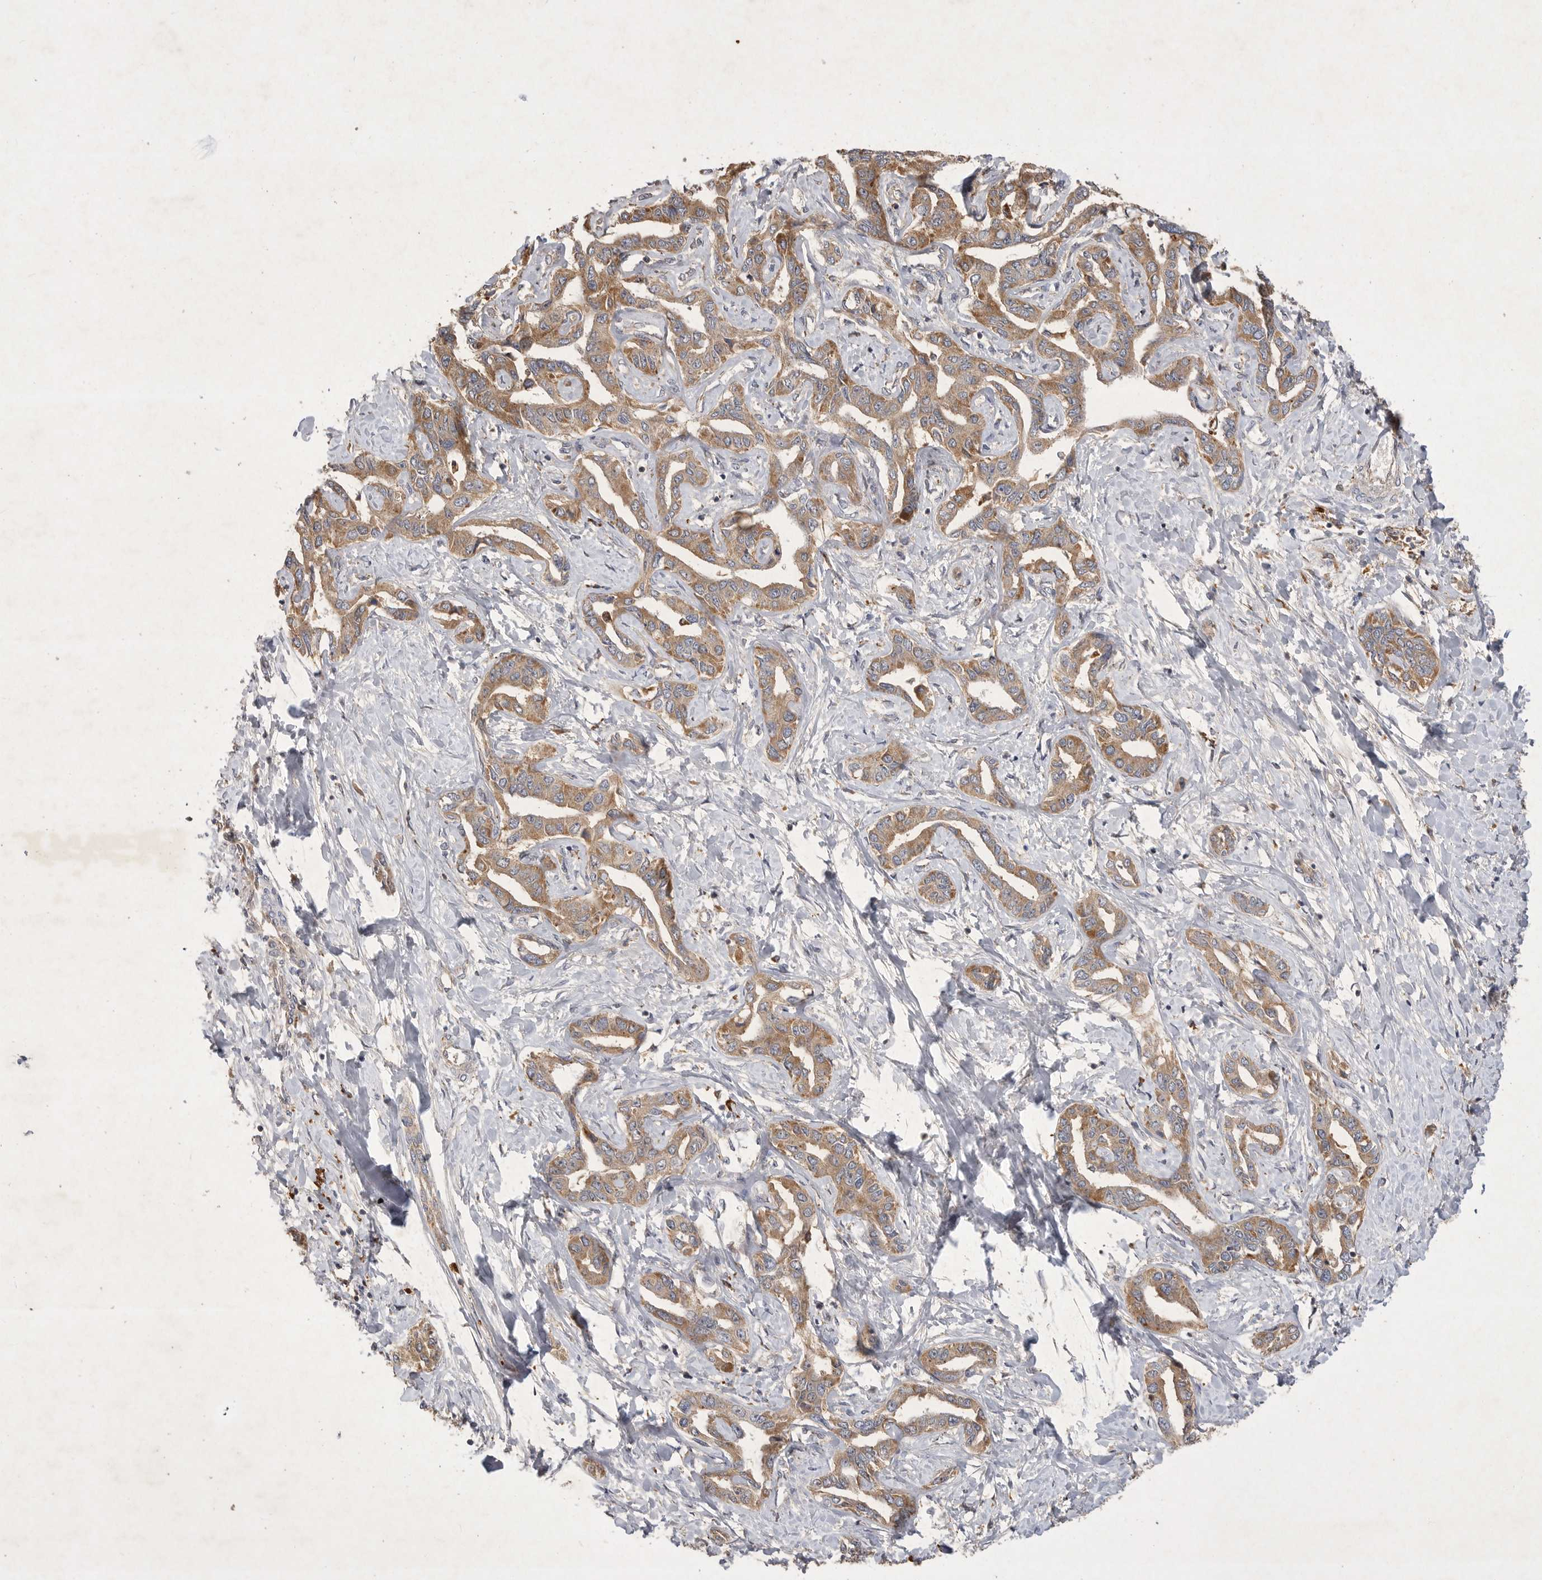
{"staining": {"intensity": "moderate", "quantity": ">75%", "location": "cytoplasmic/membranous"}, "tissue": "liver cancer", "cell_type": "Tumor cells", "image_type": "cancer", "snomed": [{"axis": "morphology", "description": "Cholangiocarcinoma"}, {"axis": "topography", "description": "Liver"}], "caption": "An immunohistochemistry photomicrograph of tumor tissue is shown. Protein staining in brown highlights moderate cytoplasmic/membranous positivity in liver cholangiocarcinoma within tumor cells. (DAB (3,3'-diaminobenzidine) IHC, brown staining for protein, blue staining for nuclei).", "gene": "MRPL41", "patient": {"sex": "male", "age": 59}}